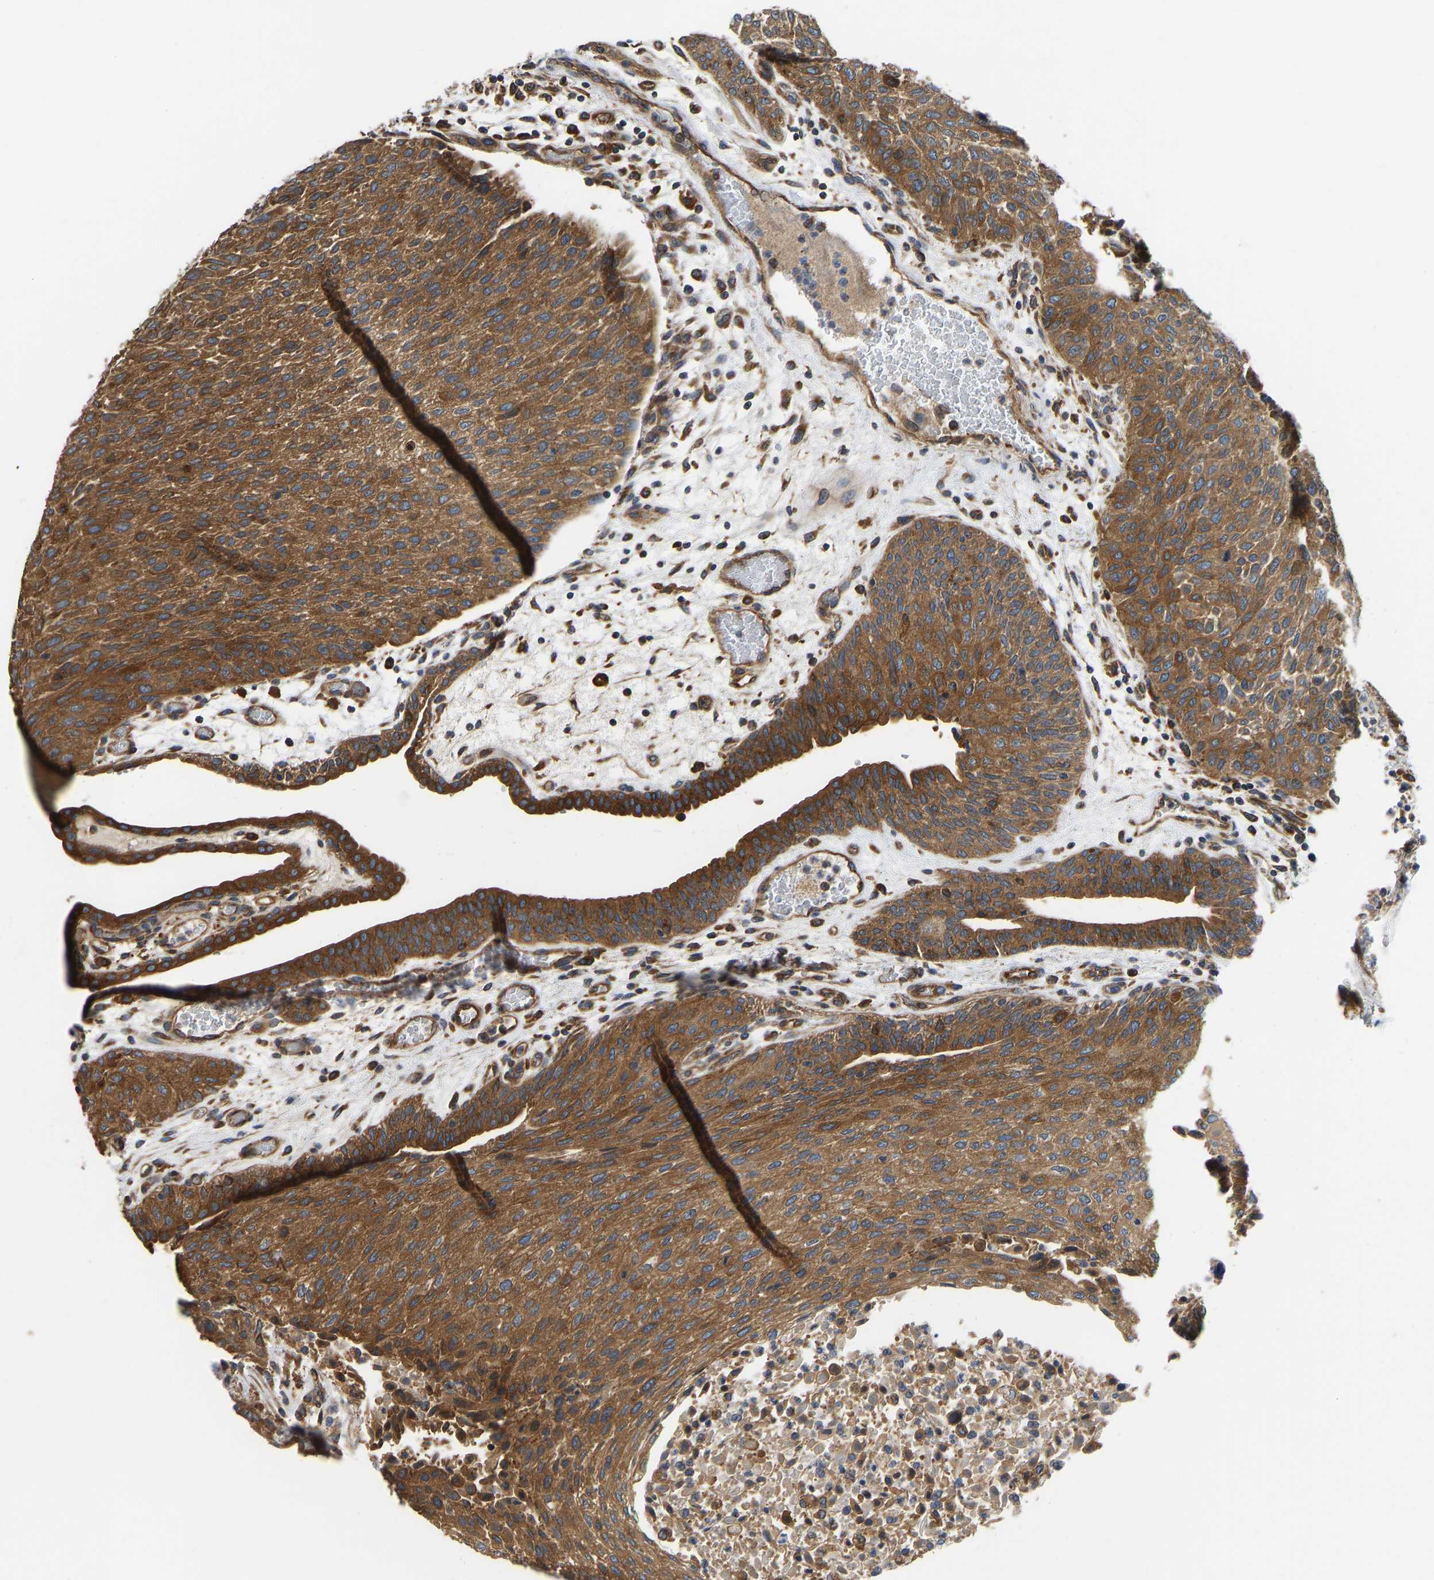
{"staining": {"intensity": "moderate", "quantity": ">75%", "location": "cytoplasmic/membranous"}, "tissue": "urothelial cancer", "cell_type": "Tumor cells", "image_type": "cancer", "snomed": [{"axis": "morphology", "description": "Urothelial carcinoma, Low grade"}, {"axis": "morphology", "description": "Urothelial carcinoma, High grade"}, {"axis": "topography", "description": "Urinary bladder"}], "caption": "This image shows IHC staining of urothelial cancer, with medium moderate cytoplasmic/membranous expression in approximately >75% of tumor cells.", "gene": "FLNB", "patient": {"sex": "male", "age": 35}}